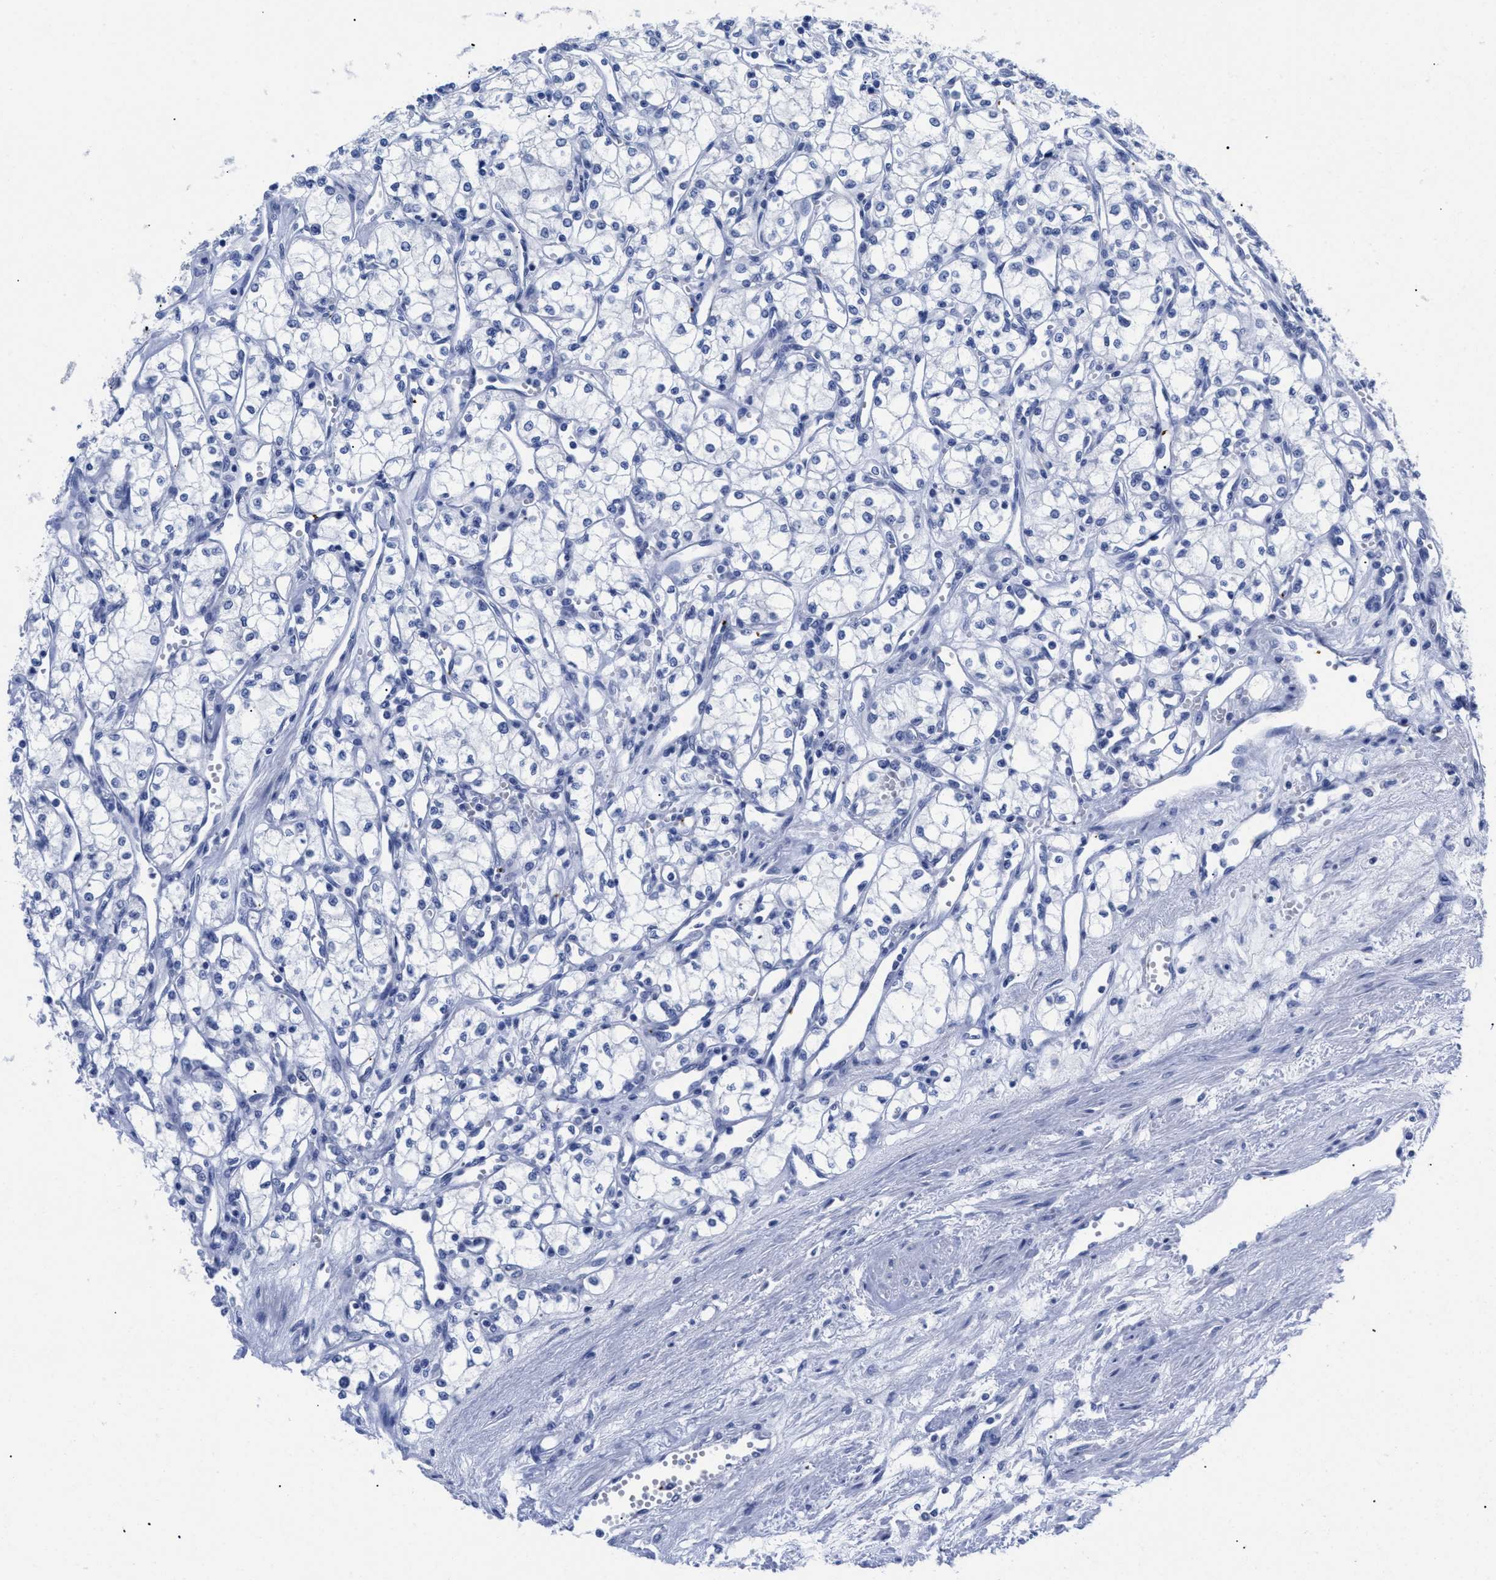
{"staining": {"intensity": "negative", "quantity": "none", "location": "none"}, "tissue": "renal cancer", "cell_type": "Tumor cells", "image_type": "cancer", "snomed": [{"axis": "morphology", "description": "Adenocarcinoma, NOS"}, {"axis": "topography", "description": "Kidney"}], "caption": "Tumor cells are negative for protein expression in human adenocarcinoma (renal). The staining was performed using DAB (3,3'-diaminobenzidine) to visualize the protein expression in brown, while the nuclei were stained in blue with hematoxylin (Magnification: 20x).", "gene": "TREML1", "patient": {"sex": "male", "age": 59}}